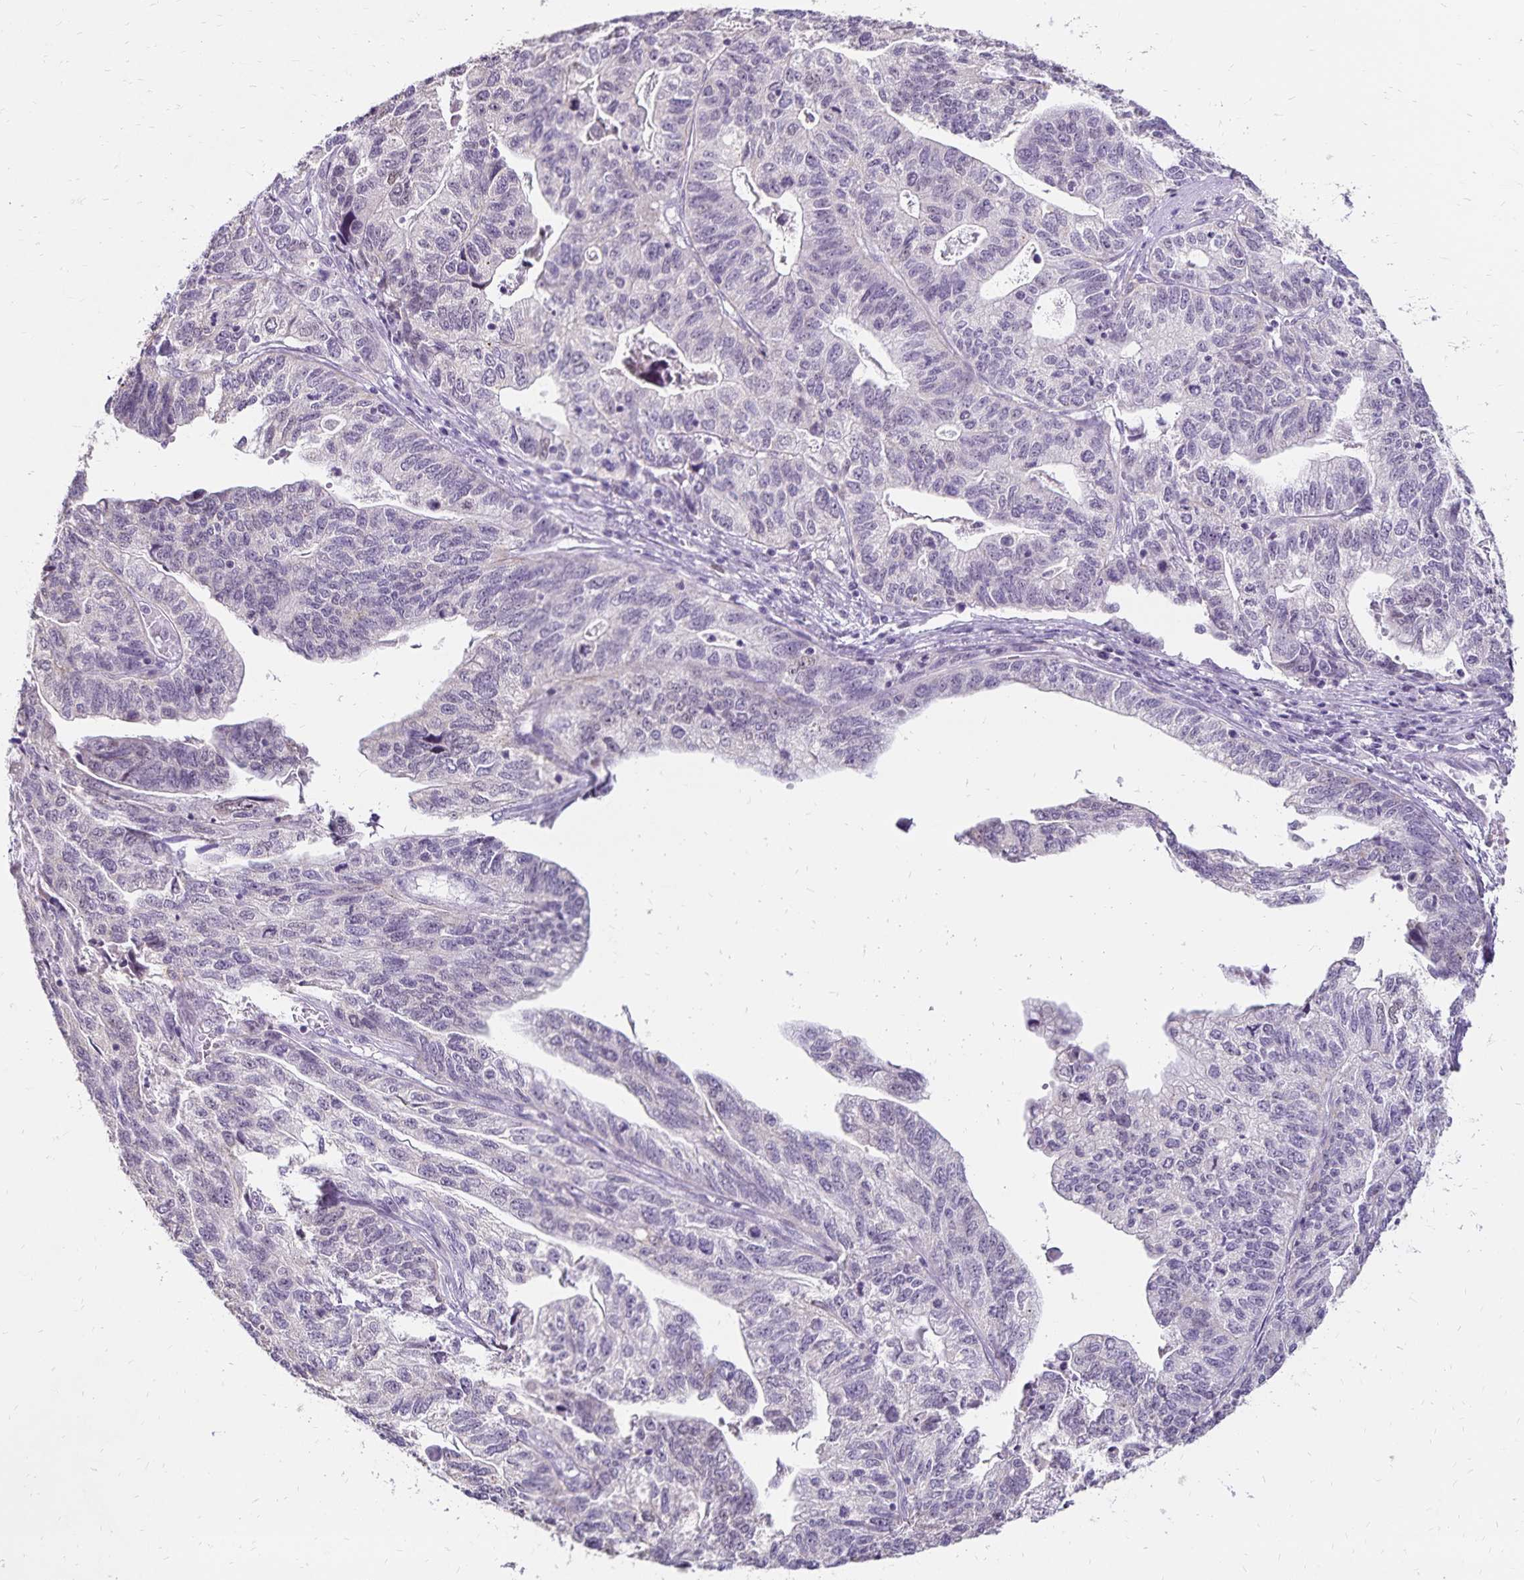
{"staining": {"intensity": "negative", "quantity": "none", "location": "none"}, "tissue": "stomach cancer", "cell_type": "Tumor cells", "image_type": "cancer", "snomed": [{"axis": "morphology", "description": "Adenocarcinoma, NOS"}, {"axis": "topography", "description": "Stomach, upper"}], "caption": "Immunohistochemical staining of human stomach cancer (adenocarcinoma) demonstrates no significant positivity in tumor cells.", "gene": "POLB", "patient": {"sex": "female", "age": 67}}